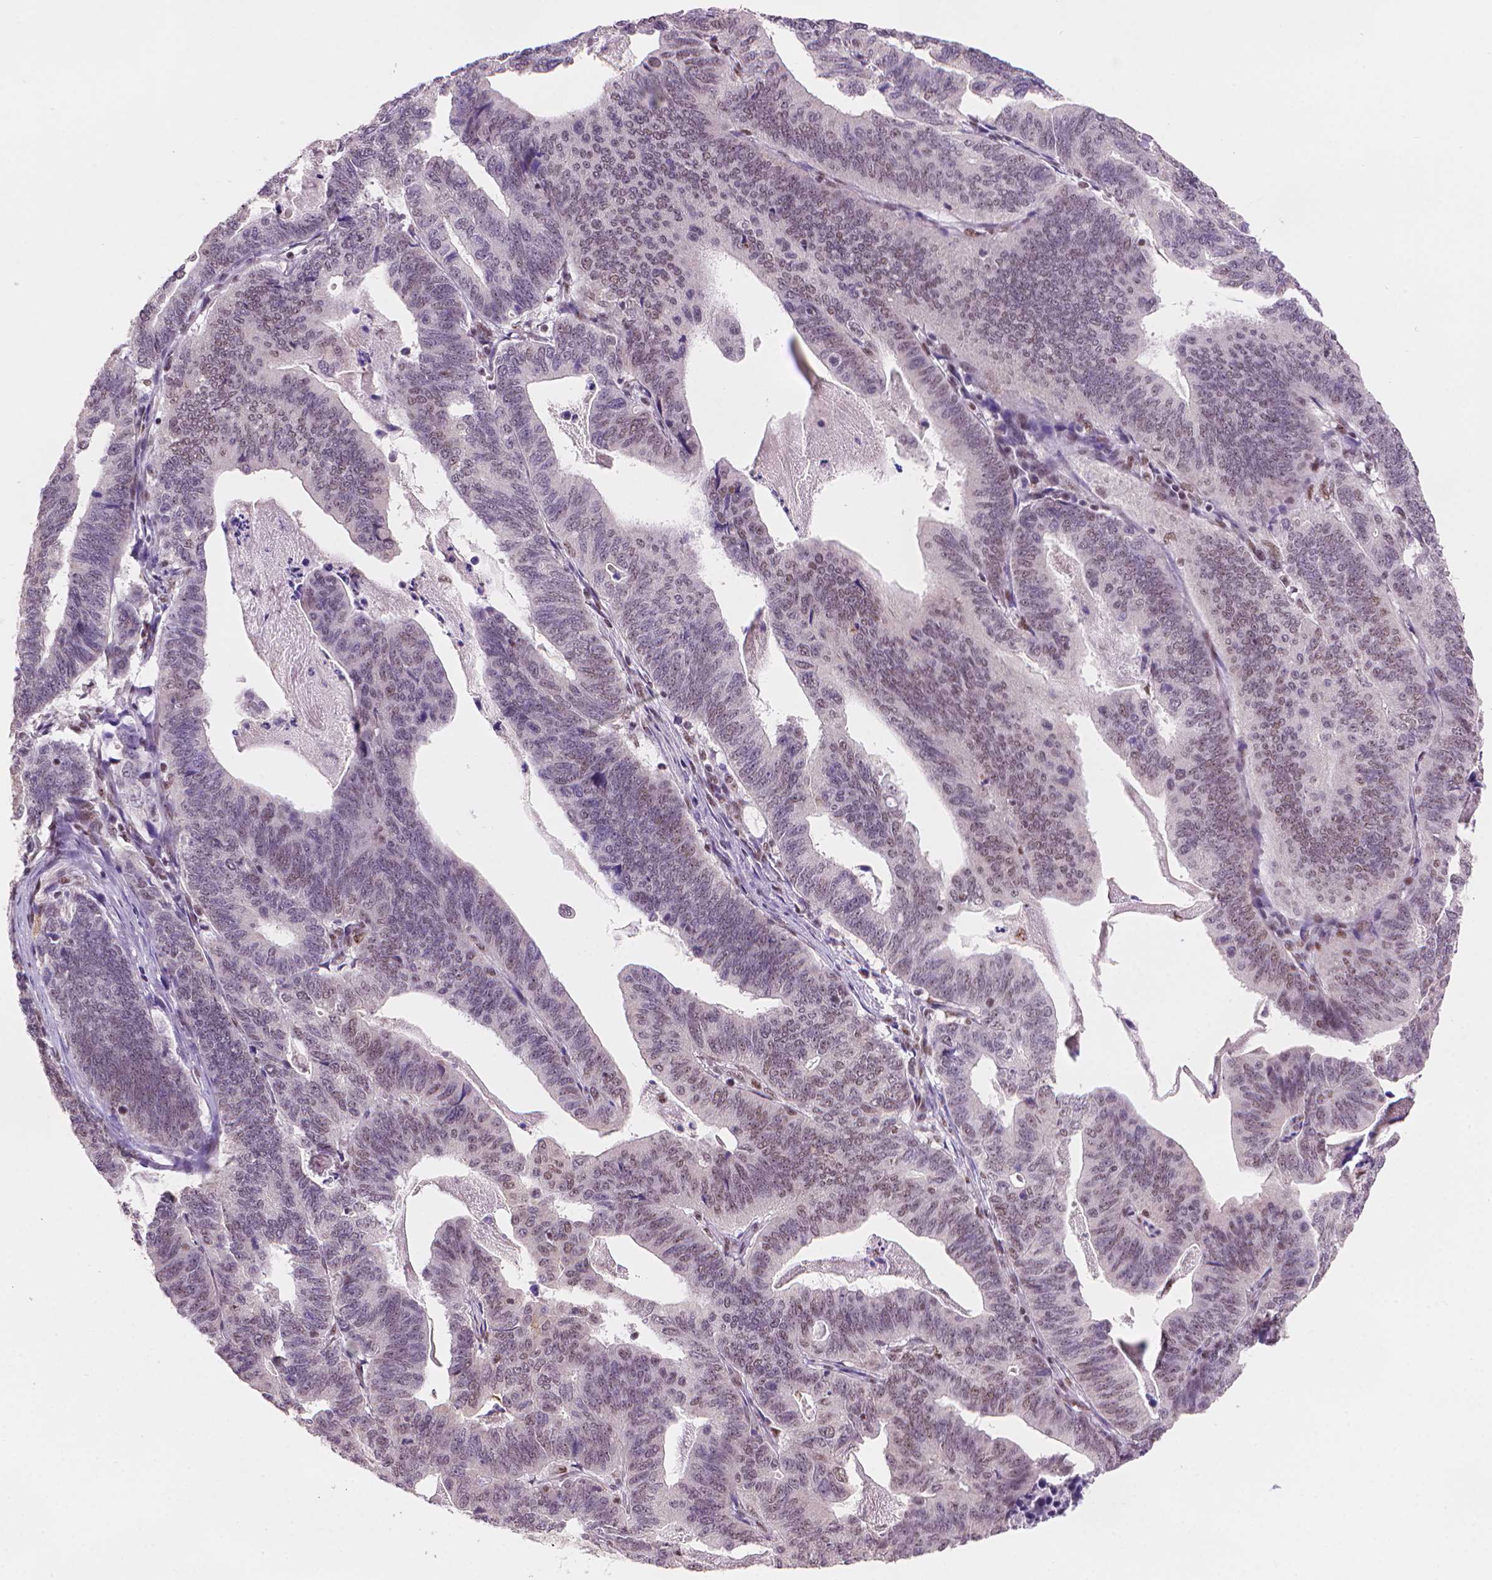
{"staining": {"intensity": "moderate", "quantity": "25%-75%", "location": "nuclear"}, "tissue": "stomach cancer", "cell_type": "Tumor cells", "image_type": "cancer", "snomed": [{"axis": "morphology", "description": "Adenocarcinoma, NOS"}, {"axis": "topography", "description": "Stomach, upper"}], "caption": "Brown immunohistochemical staining in human stomach cancer (adenocarcinoma) shows moderate nuclear staining in about 25%-75% of tumor cells.", "gene": "UBN1", "patient": {"sex": "female", "age": 67}}